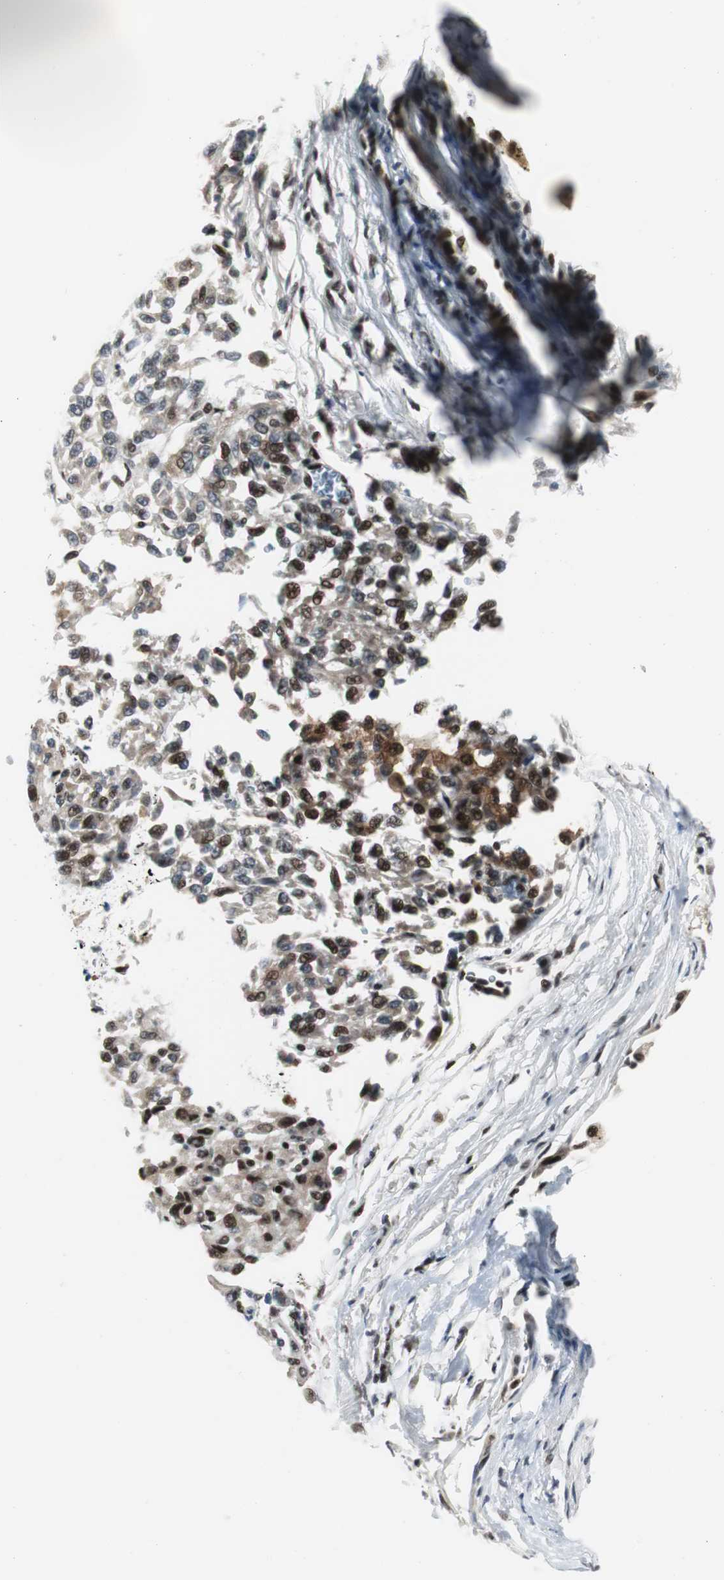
{"staining": {"intensity": "weak", "quantity": "<25%", "location": "nuclear"}, "tissue": "melanoma", "cell_type": "Tumor cells", "image_type": "cancer", "snomed": [{"axis": "morphology", "description": "Malignant melanoma, Metastatic site"}, {"axis": "topography", "description": "Lung"}], "caption": "Photomicrograph shows no significant protein staining in tumor cells of malignant melanoma (metastatic site).", "gene": "RAD1", "patient": {"sex": "male", "age": 64}}